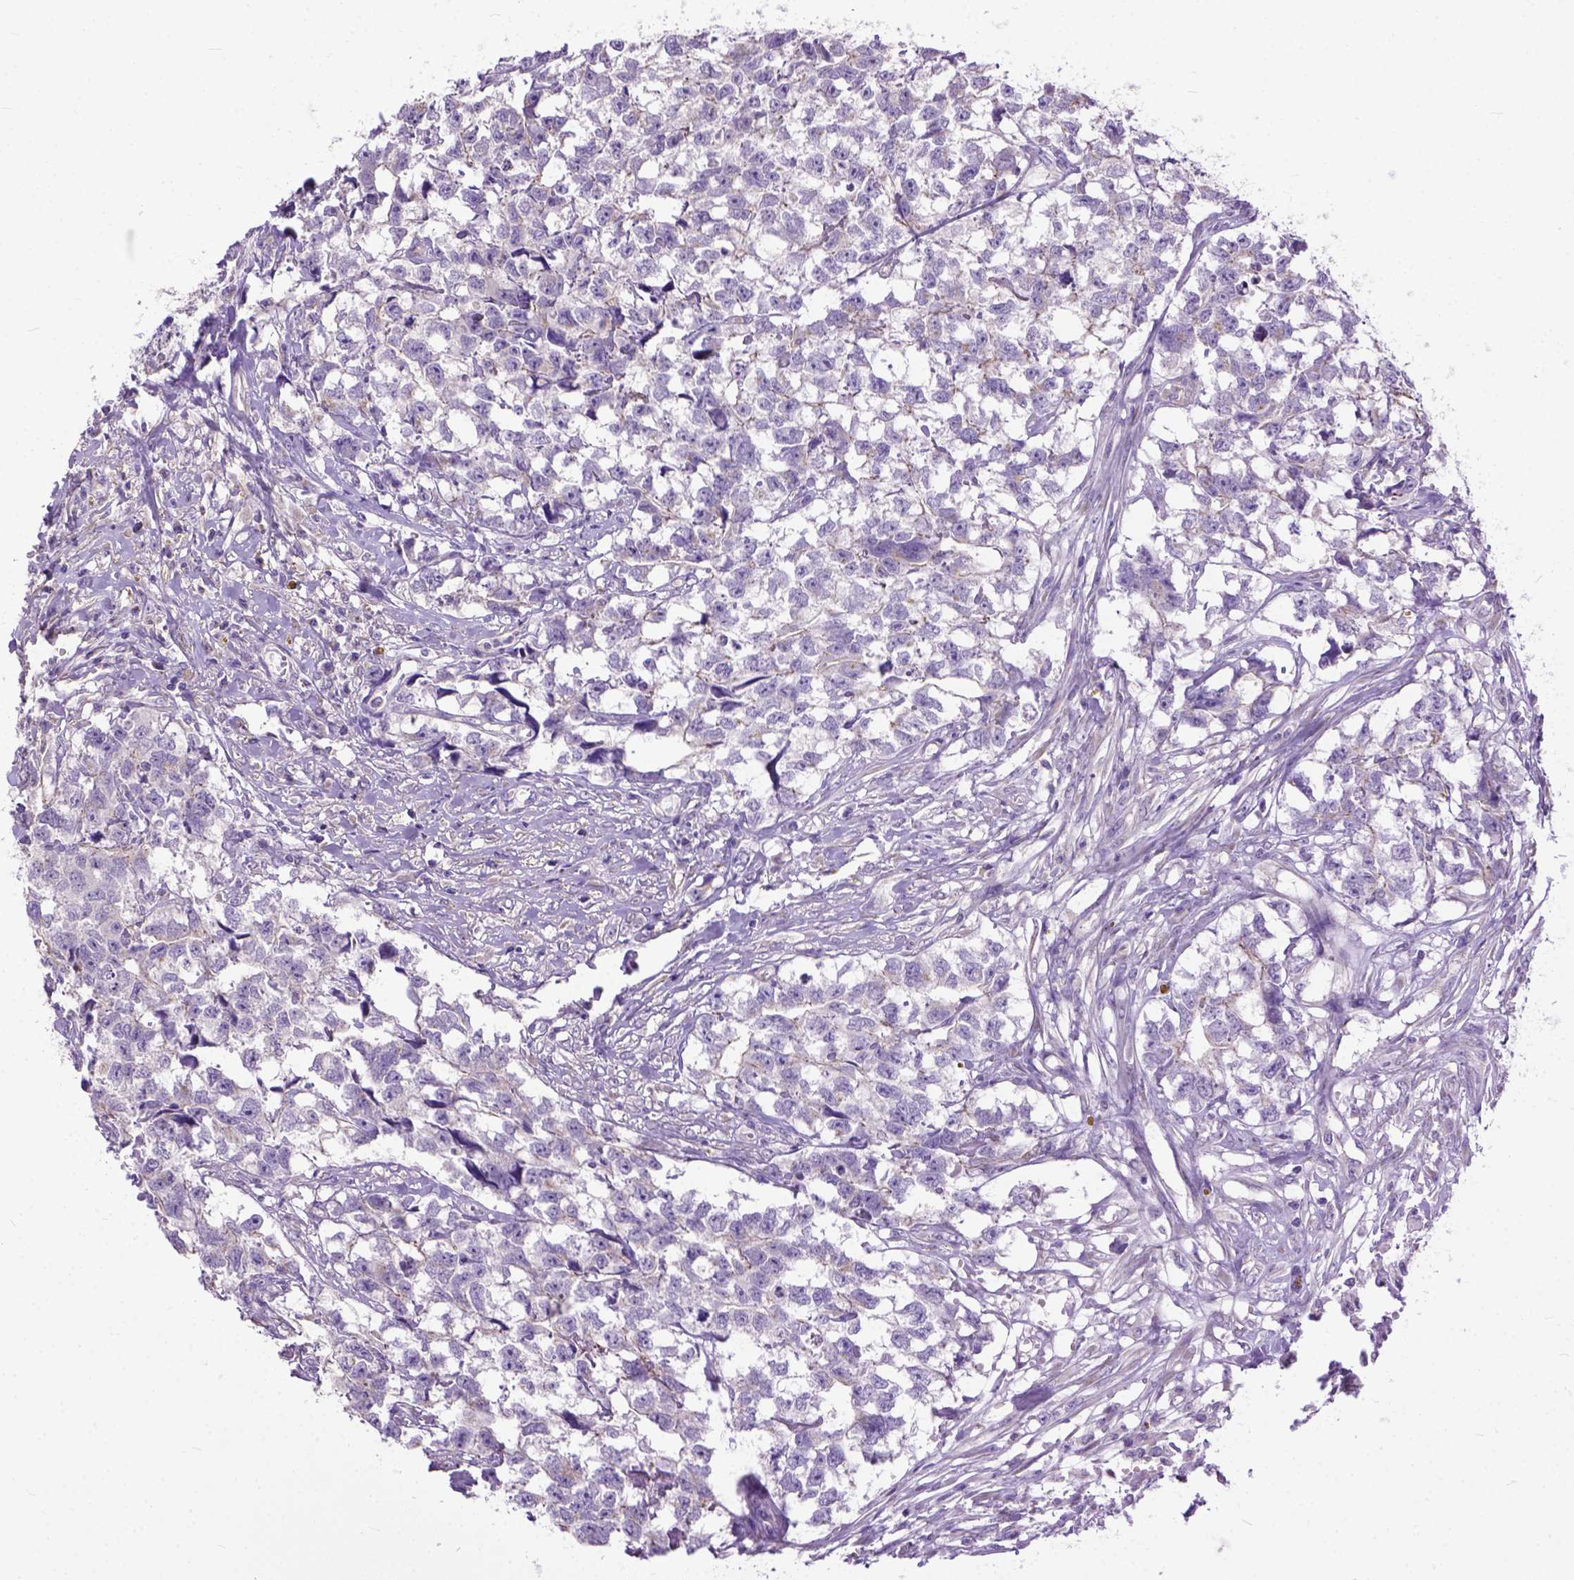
{"staining": {"intensity": "negative", "quantity": "none", "location": "none"}, "tissue": "testis cancer", "cell_type": "Tumor cells", "image_type": "cancer", "snomed": [{"axis": "morphology", "description": "Carcinoma, Embryonal, NOS"}, {"axis": "morphology", "description": "Teratoma, malignant, NOS"}, {"axis": "topography", "description": "Testis"}], "caption": "Immunohistochemical staining of human embryonal carcinoma (testis) exhibits no significant expression in tumor cells.", "gene": "BANF2", "patient": {"sex": "male", "age": 44}}